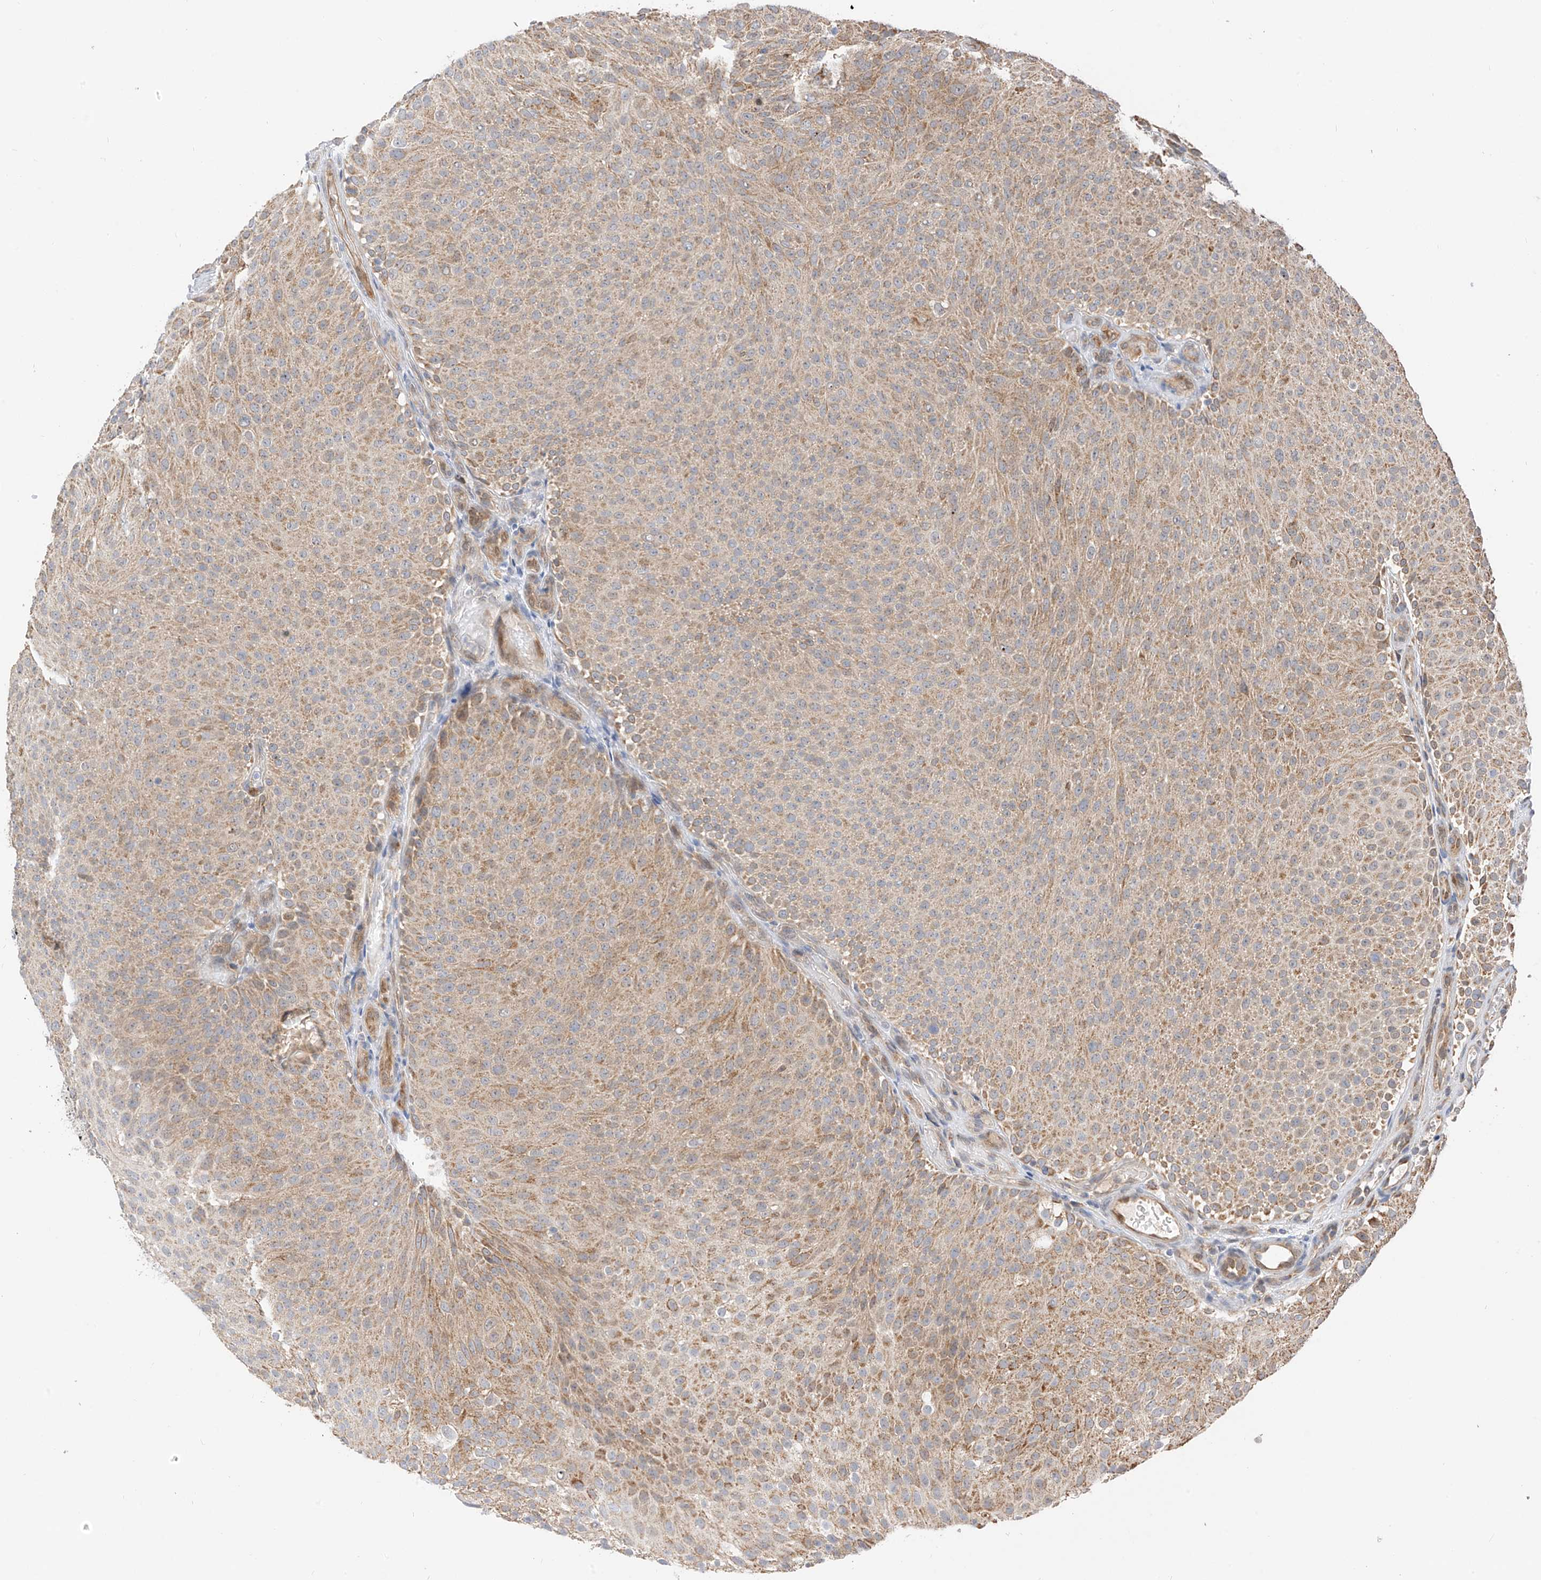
{"staining": {"intensity": "weak", "quantity": "25%-75%", "location": "cytoplasmic/membranous"}, "tissue": "urothelial cancer", "cell_type": "Tumor cells", "image_type": "cancer", "snomed": [{"axis": "morphology", "description": "Urothelial carcinoma, Low grade"}, {"axis": "topography", "description": "Urinary bladder"}], "caption": "There is low levels of weak cytoplasmic/membranous positivity in tumor cells of urothelial cancer, as demonstrated by immunohistochemical staining (brown color).", "gene": "PPA2", "patient": {"sex": "male", "age": 78}}